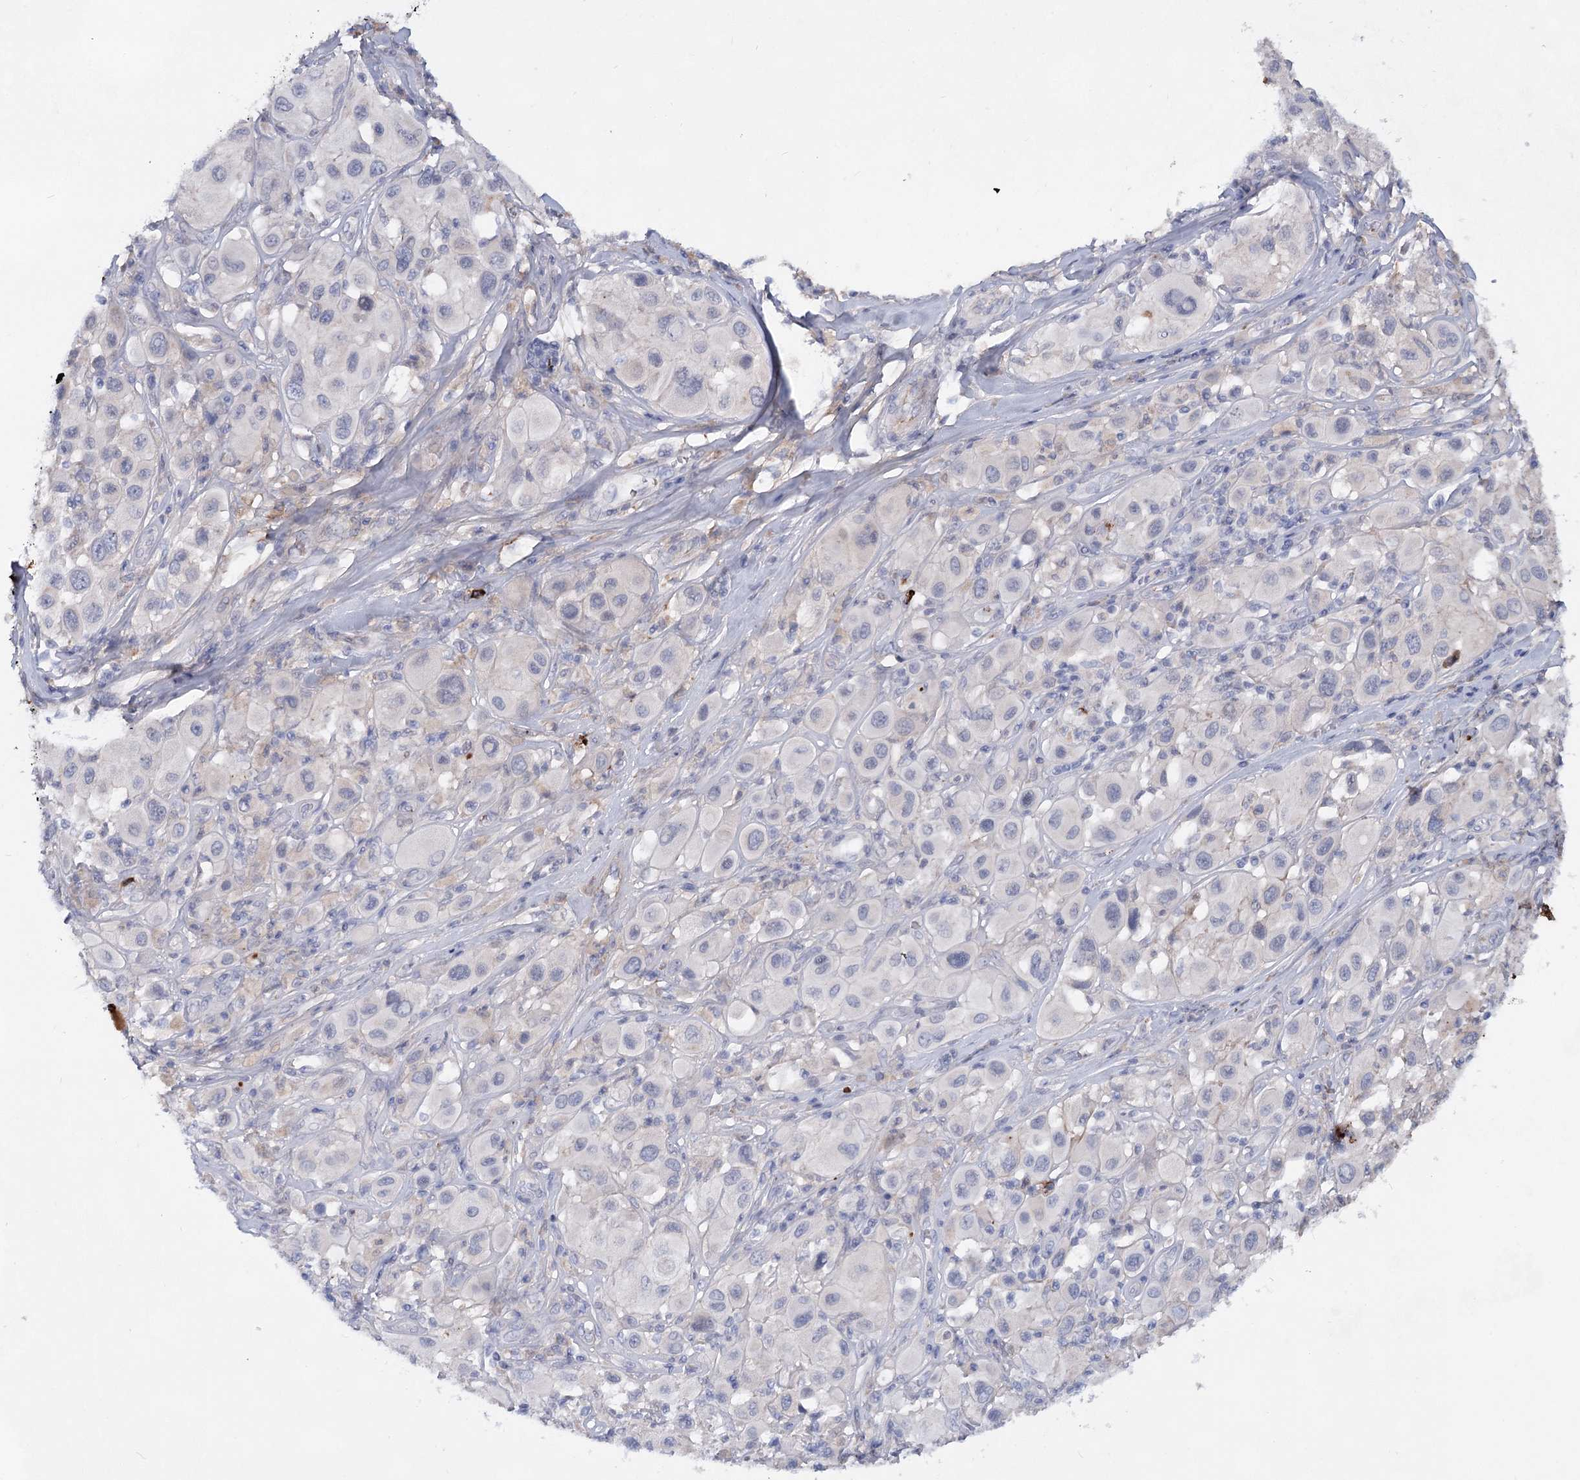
{"staining": {"intensity": "negative", "quantity": "none", "location": "none"}, "tissue": "melanoma", "cell_type": "Tumor cells", "image_type": "cancer", "snomed": [{"axis": "morphology", "description": "Malignant melanoma, Metastatic site"}, {"axis": "topography", "description": "Skin"}], "caption": "A histopathology image of human malignant melanoma (metastatic site) is negative for staining in tumor cells.", "gene": "TASOR2", "patient": {"sex": "male", "age": 41}}